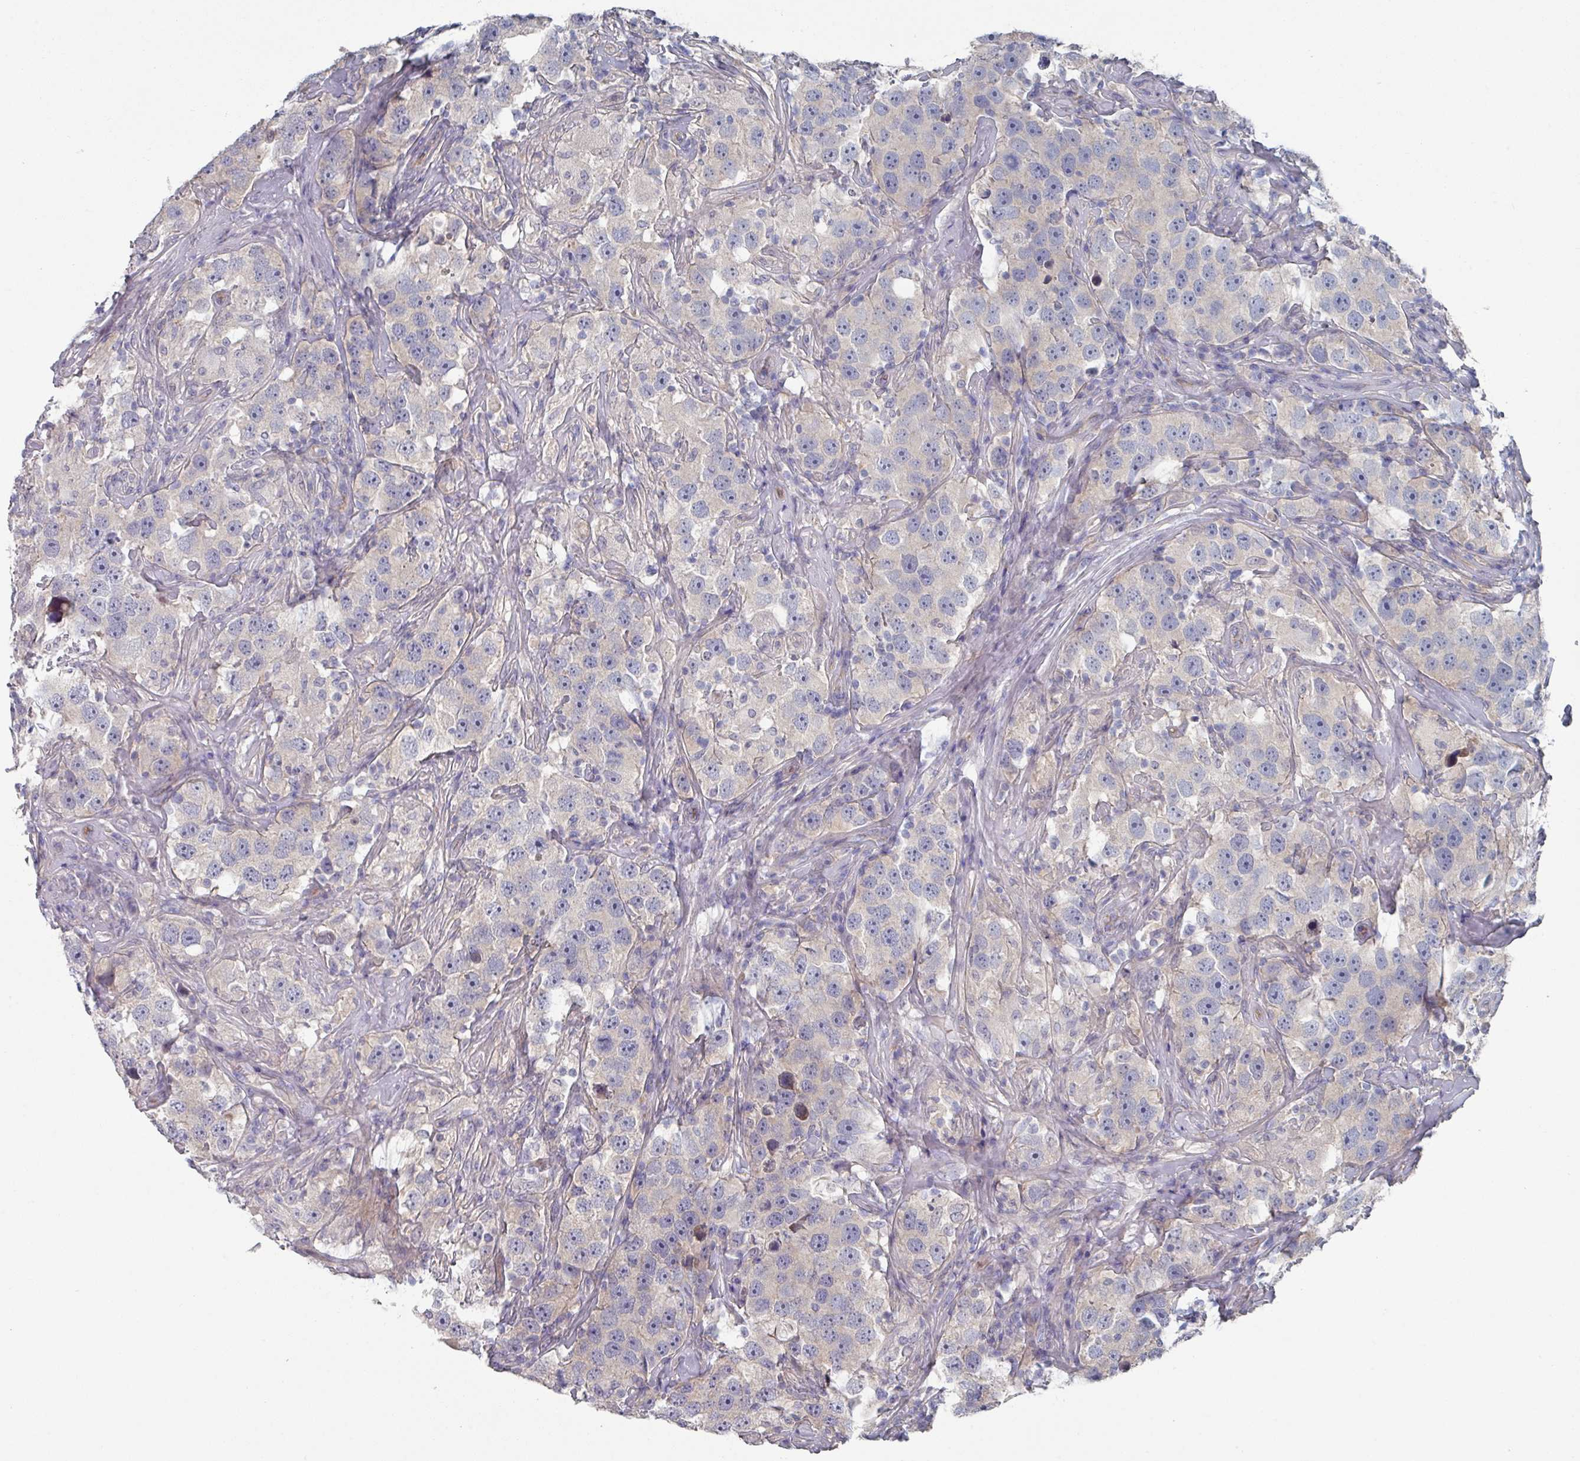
{"staining": {"intensity": "negative", "quantity": "none", "location": "none"}, "tissue": "testis cancer", "cell_type": "Tumor cells", "image_type": "cancer", "snomed": [{"axis": "morphology", "description": "Seminoma, NOS"}, {"axis": "topography", "description": "Testis"}], "caption": "Tumor cells show no significant expression in seminoma (testis). (DAB (3,3'-diaminobenzidine) immunohistochemistry (IHC) with hematoxylin counter stain).", "gene": "EFL1", "patient": {"sex": "male", "age": 49}}